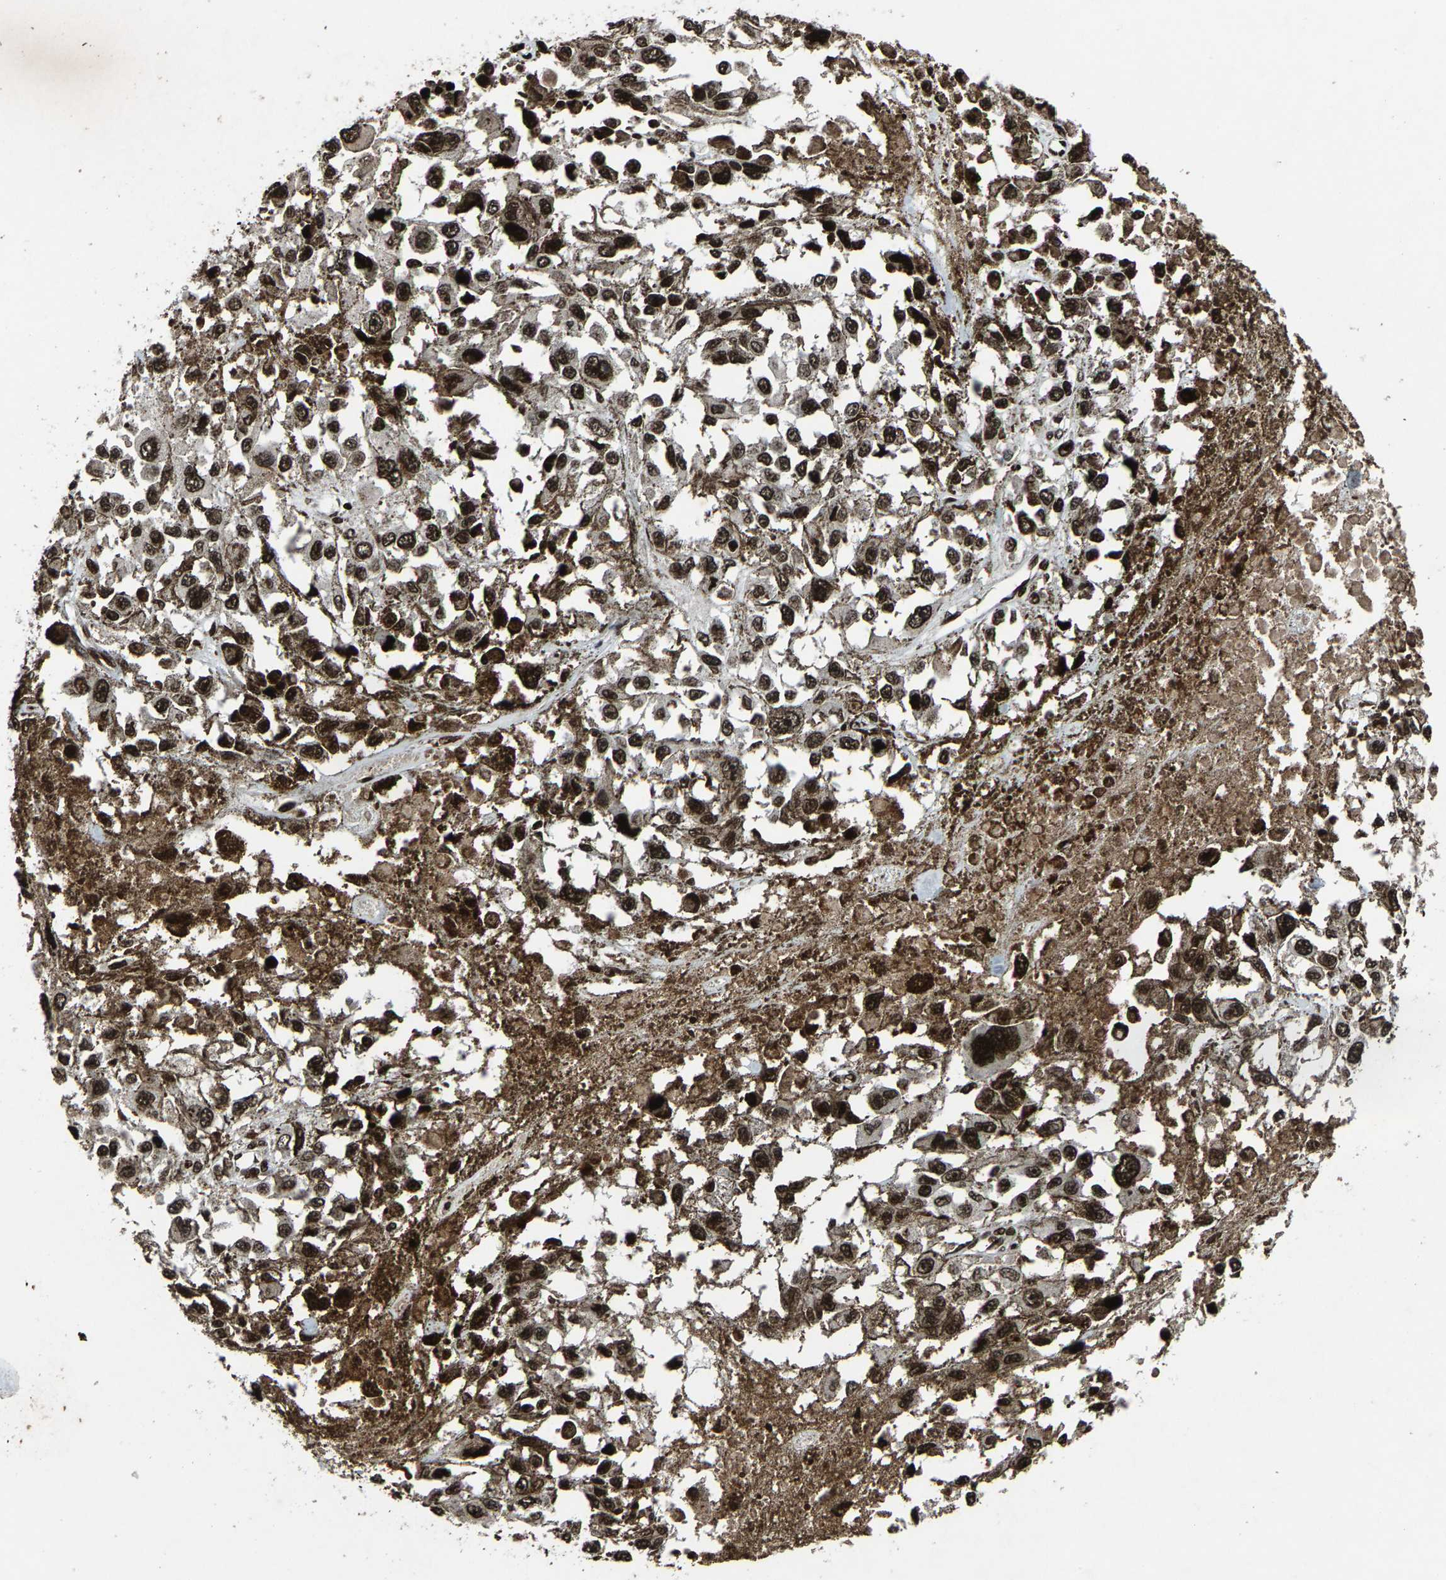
{"staining": {"intensity": "strong", "quantity": ">75%", "location": "nuclear"}, "tissue": "melanoma", "cell_type": "Tumor cells", "image_type": "cancer", "snomed": [{"axis": "morphology", "description": "Malignant melanoma, Metastatic site"}, {"axis": "topography", "description": "Lymph node"}], "caption": "This is a photomicrograph of immunohistochemistry (IHC) staining of malignant melanoma (metastatic site), which shows strong expression in the nuclear of tumor cells.", "gene": "H4C1", "patient": {"sex": "male", "age": 59}}